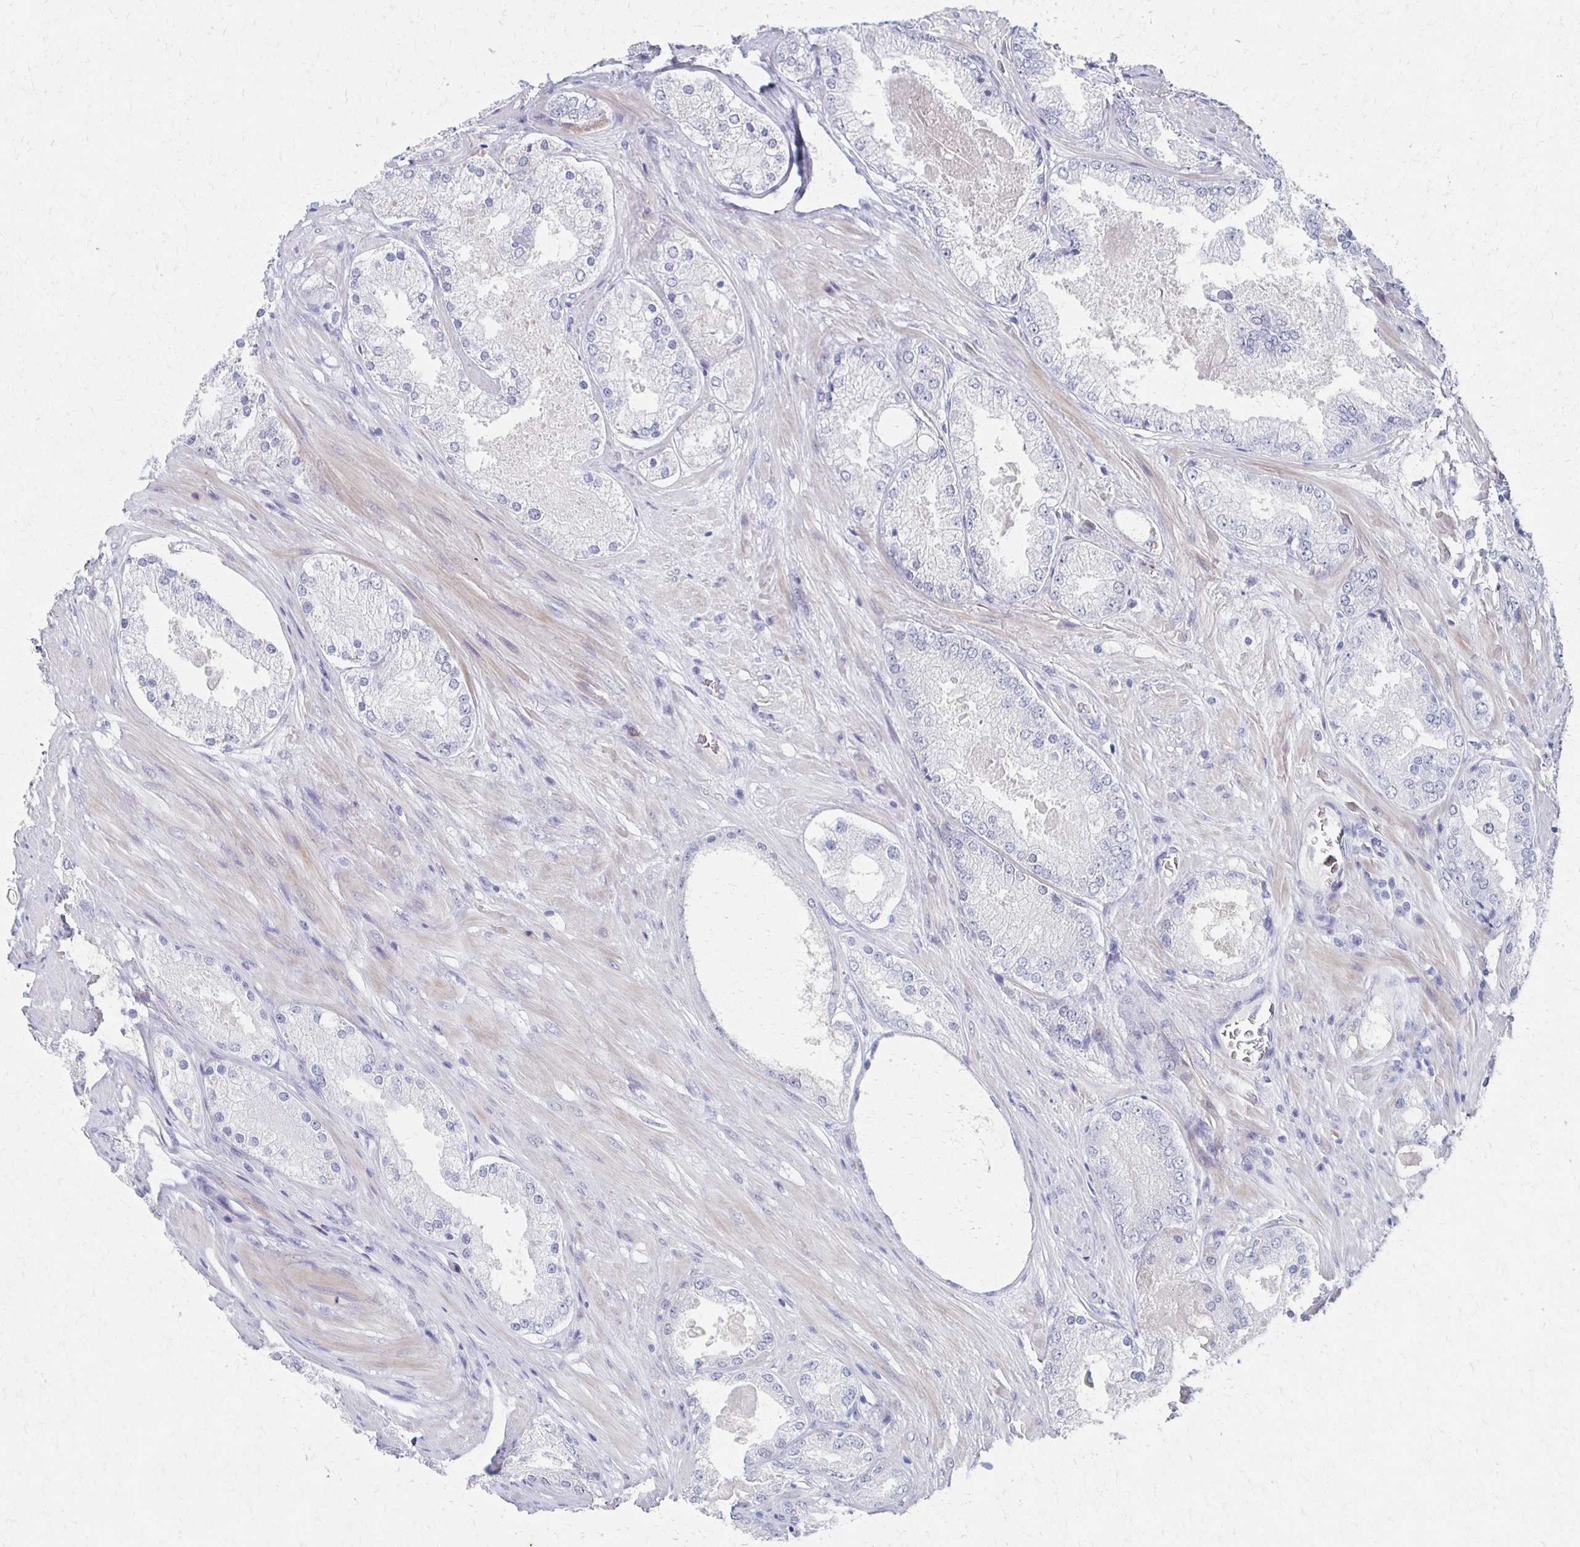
{"staining": {"intensity": "negative", "quantity": "none", "location": "none"}, "tissue": "prostate cancer", "cell_type": "Tumor cells", "image_type": "cancer", "snomed": [{"axis": "morphology", "description": "Adenocarcinoma, Low grade"}, {"axis": "topography", "description": "Prostate"}], "caption": "A high-resolution micrograph shows immunohistochemistry (IHC) staining of prostate cancer, which displays no significant positivity in tumor cells. (Brightfield microscopy of DAB (3,3'-diaminobenzidine) immunohistochemistry (IHC) at high magnification).", "gene": "CXCR2", "patient": {"sex": "male", "age": 68}}